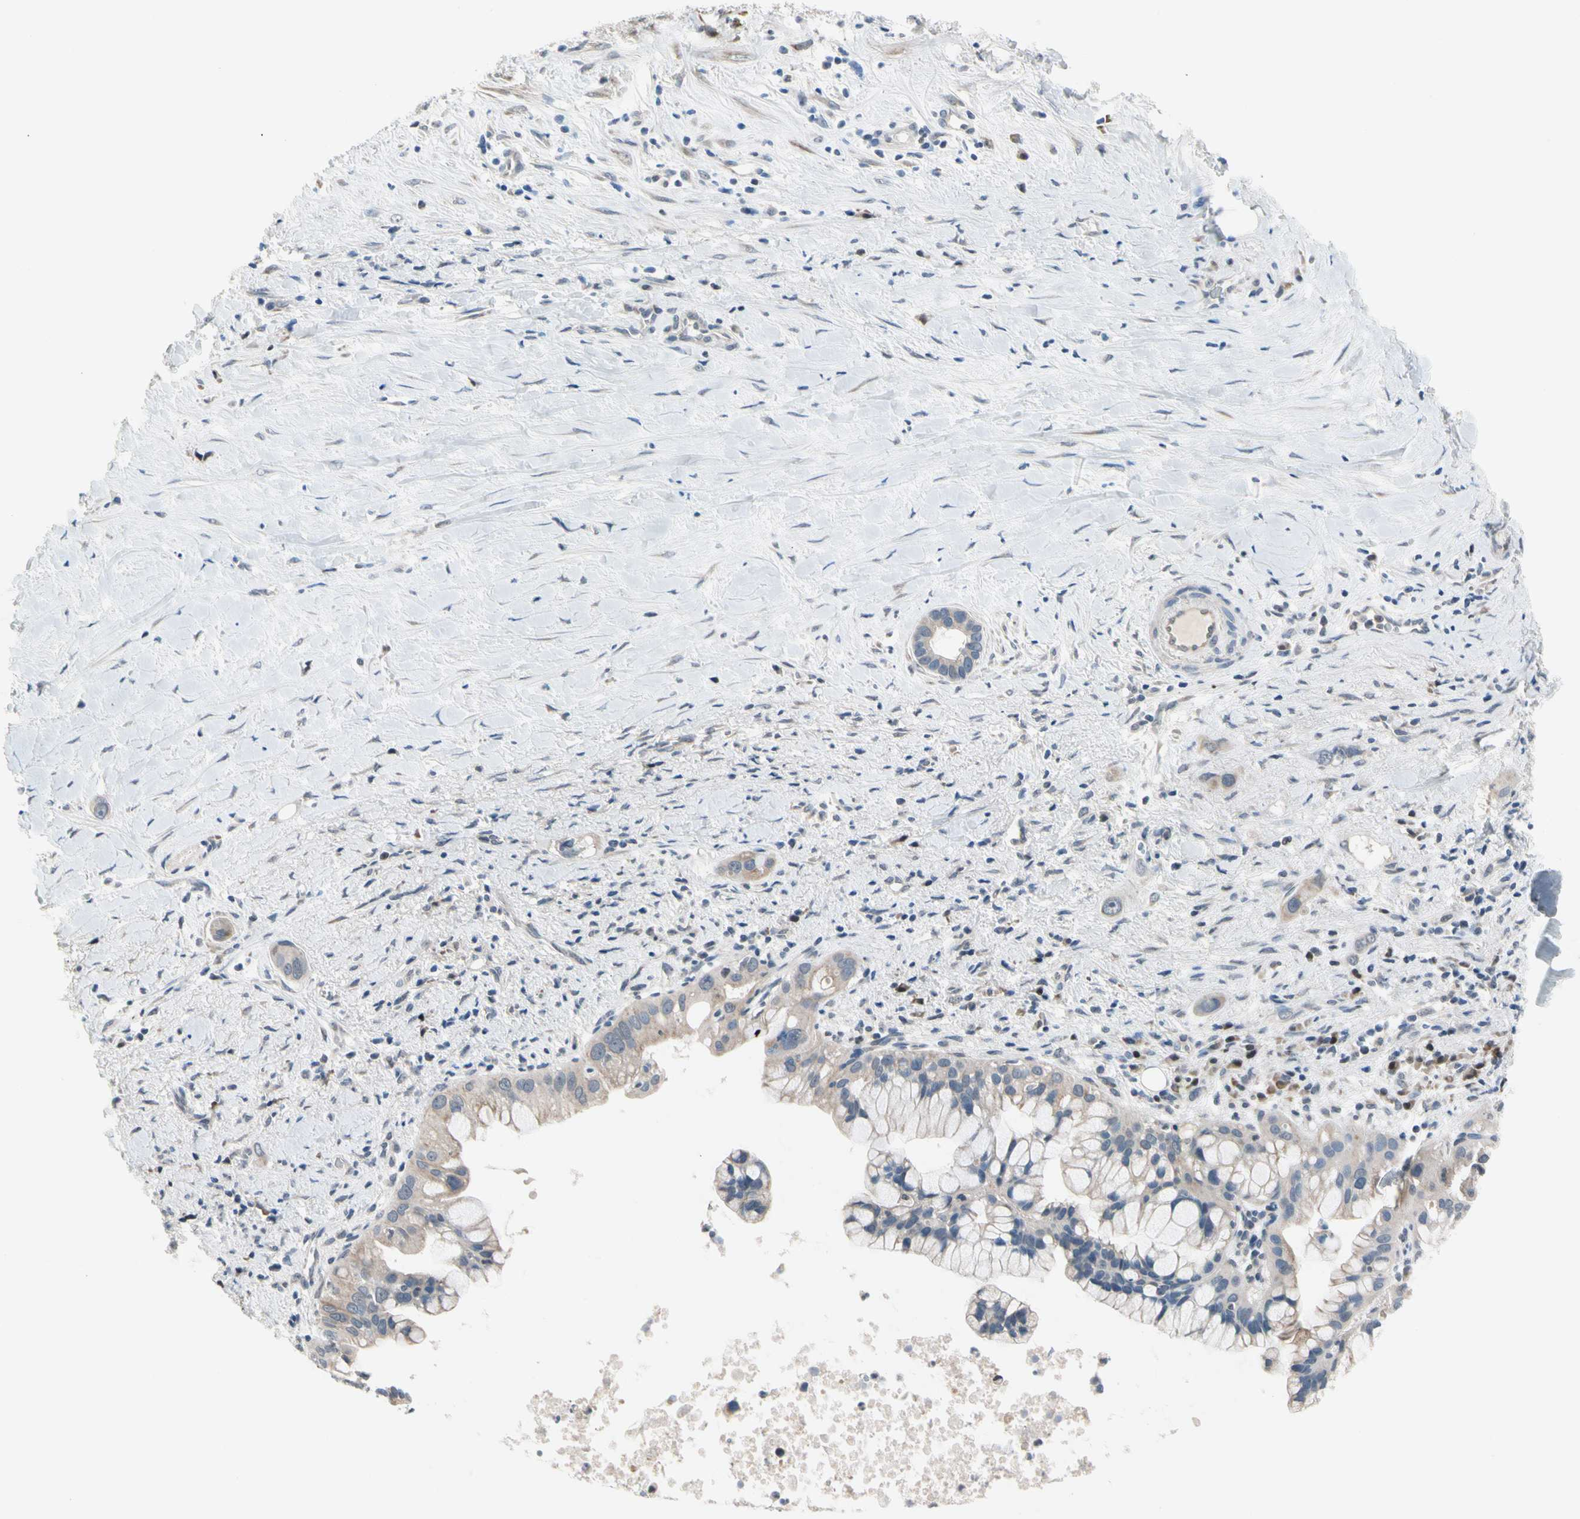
{"staining": {"intensity": "weak", "quantity": ">75%", "location": "cytoplasmic/membranous"}, "tissue": "liver cancer", "cell_type": "Tumor cells", "image_type": "cancer", "snomed": [{"axis": "morphology", "description": "Cholangiocarcinoma"}, {"axis": "topography", "description": "Liver"}], "caption": "Immunohistochemical staining of human cholangiocarcinoma (liver) exhibits weak cytoplasmic/membranous protein staining in about >75% of tumor cells. (DAB IHC with brightfield microscopy, high magnification).", "gene": "MARK1", "patient": {"sex": "female", "age": 65}}